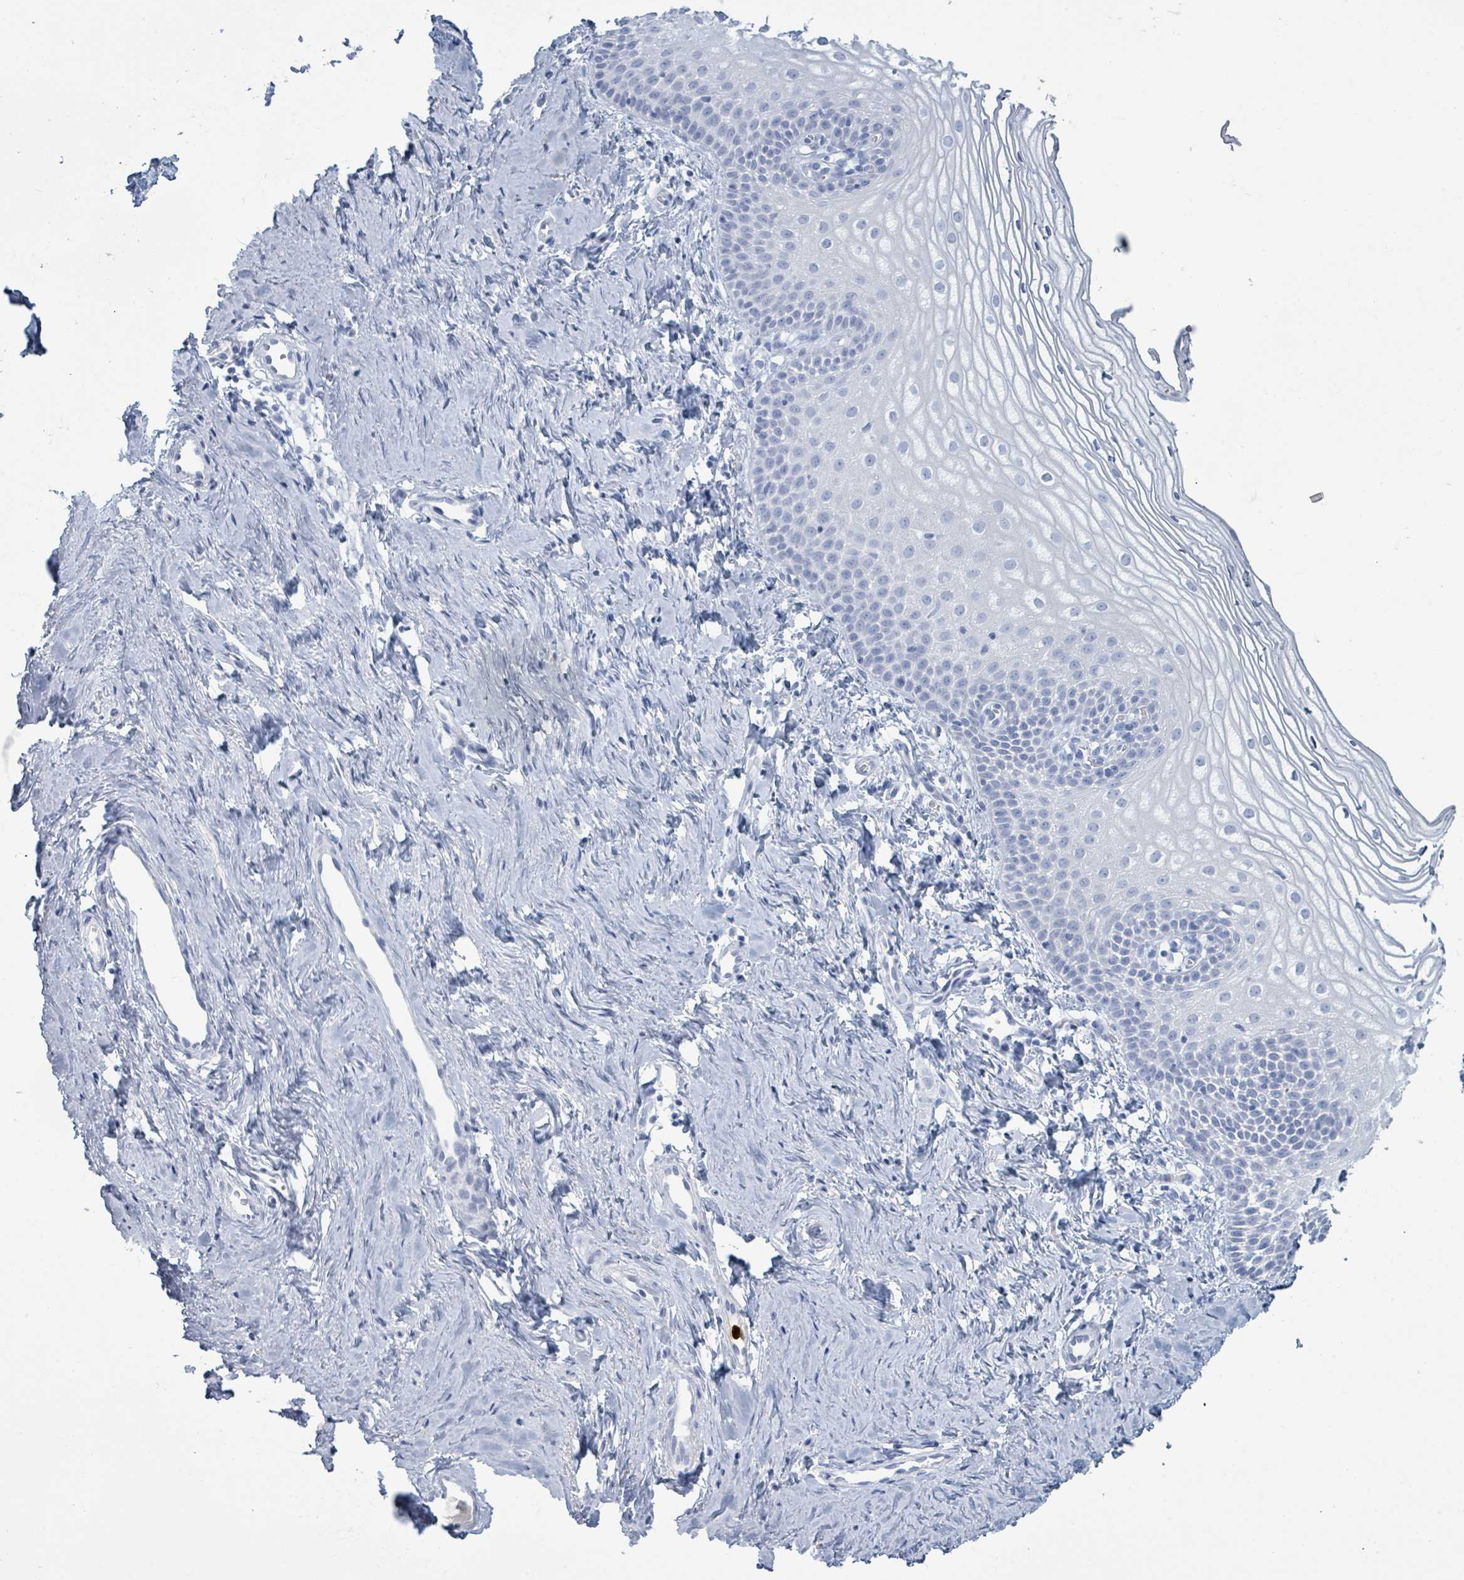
{"staining": {"intensity": "negative", "quantity": "none", "location": "none"}, "tissue": "vagina", "cell_type": "Squamous epithelial cells", "image_type": "normal", "snomed": [{"axis": "morphology", "description": "Normal tissue, NOS"}, {"axis": "topography", "description": "Vagina"}], "caption": "Immunohistochemistry image of benign human vagina stained for a protein (brown), which displays no positivity in squamous epithelial cells.", "gene": "DEFA4", "patient": {"sex": "female", "age": 56}}